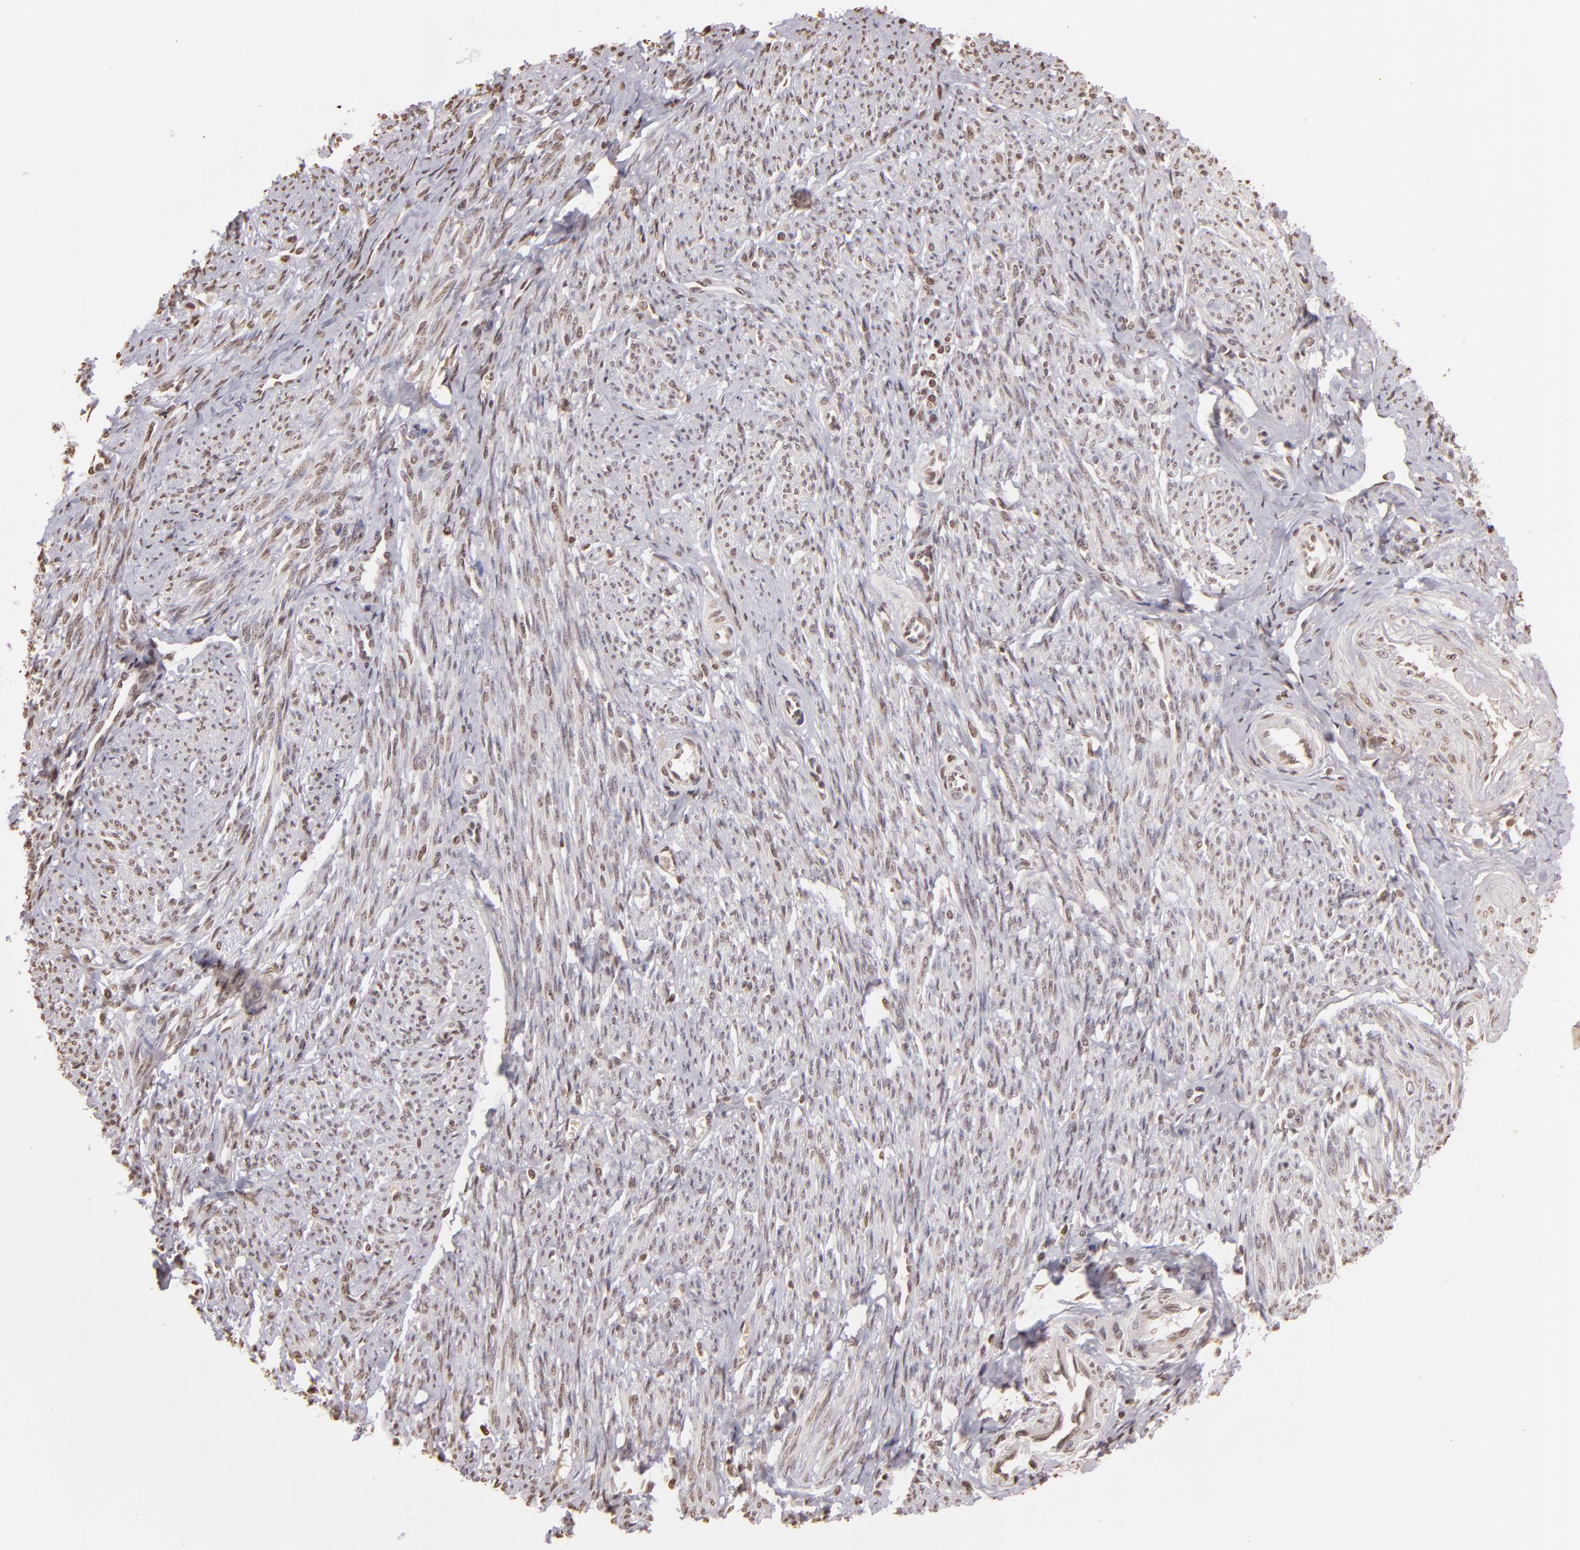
{"staining": {"intensity": "weak", "quantity": ">75%", "location": "nuclear"}, "tissue": "smooth muscle", "cell_type": "Smooth muscle cells", "image_type": "normal", "snomed": [{"axis": "morphology", "description": "Normal tissue, NOS"}, {"axis": "topography", "description": "Smooth muscle"}, {"axis": "topography", "description": "Cervix"}], "caption": "Weak nuclear expression for a protein is seen in about >75% of smooth muscle cells of unremarkable smooth muscle using immunohistochemistry.", "gene": "THRB", "patient": {"sex": "female", "age": 70}}